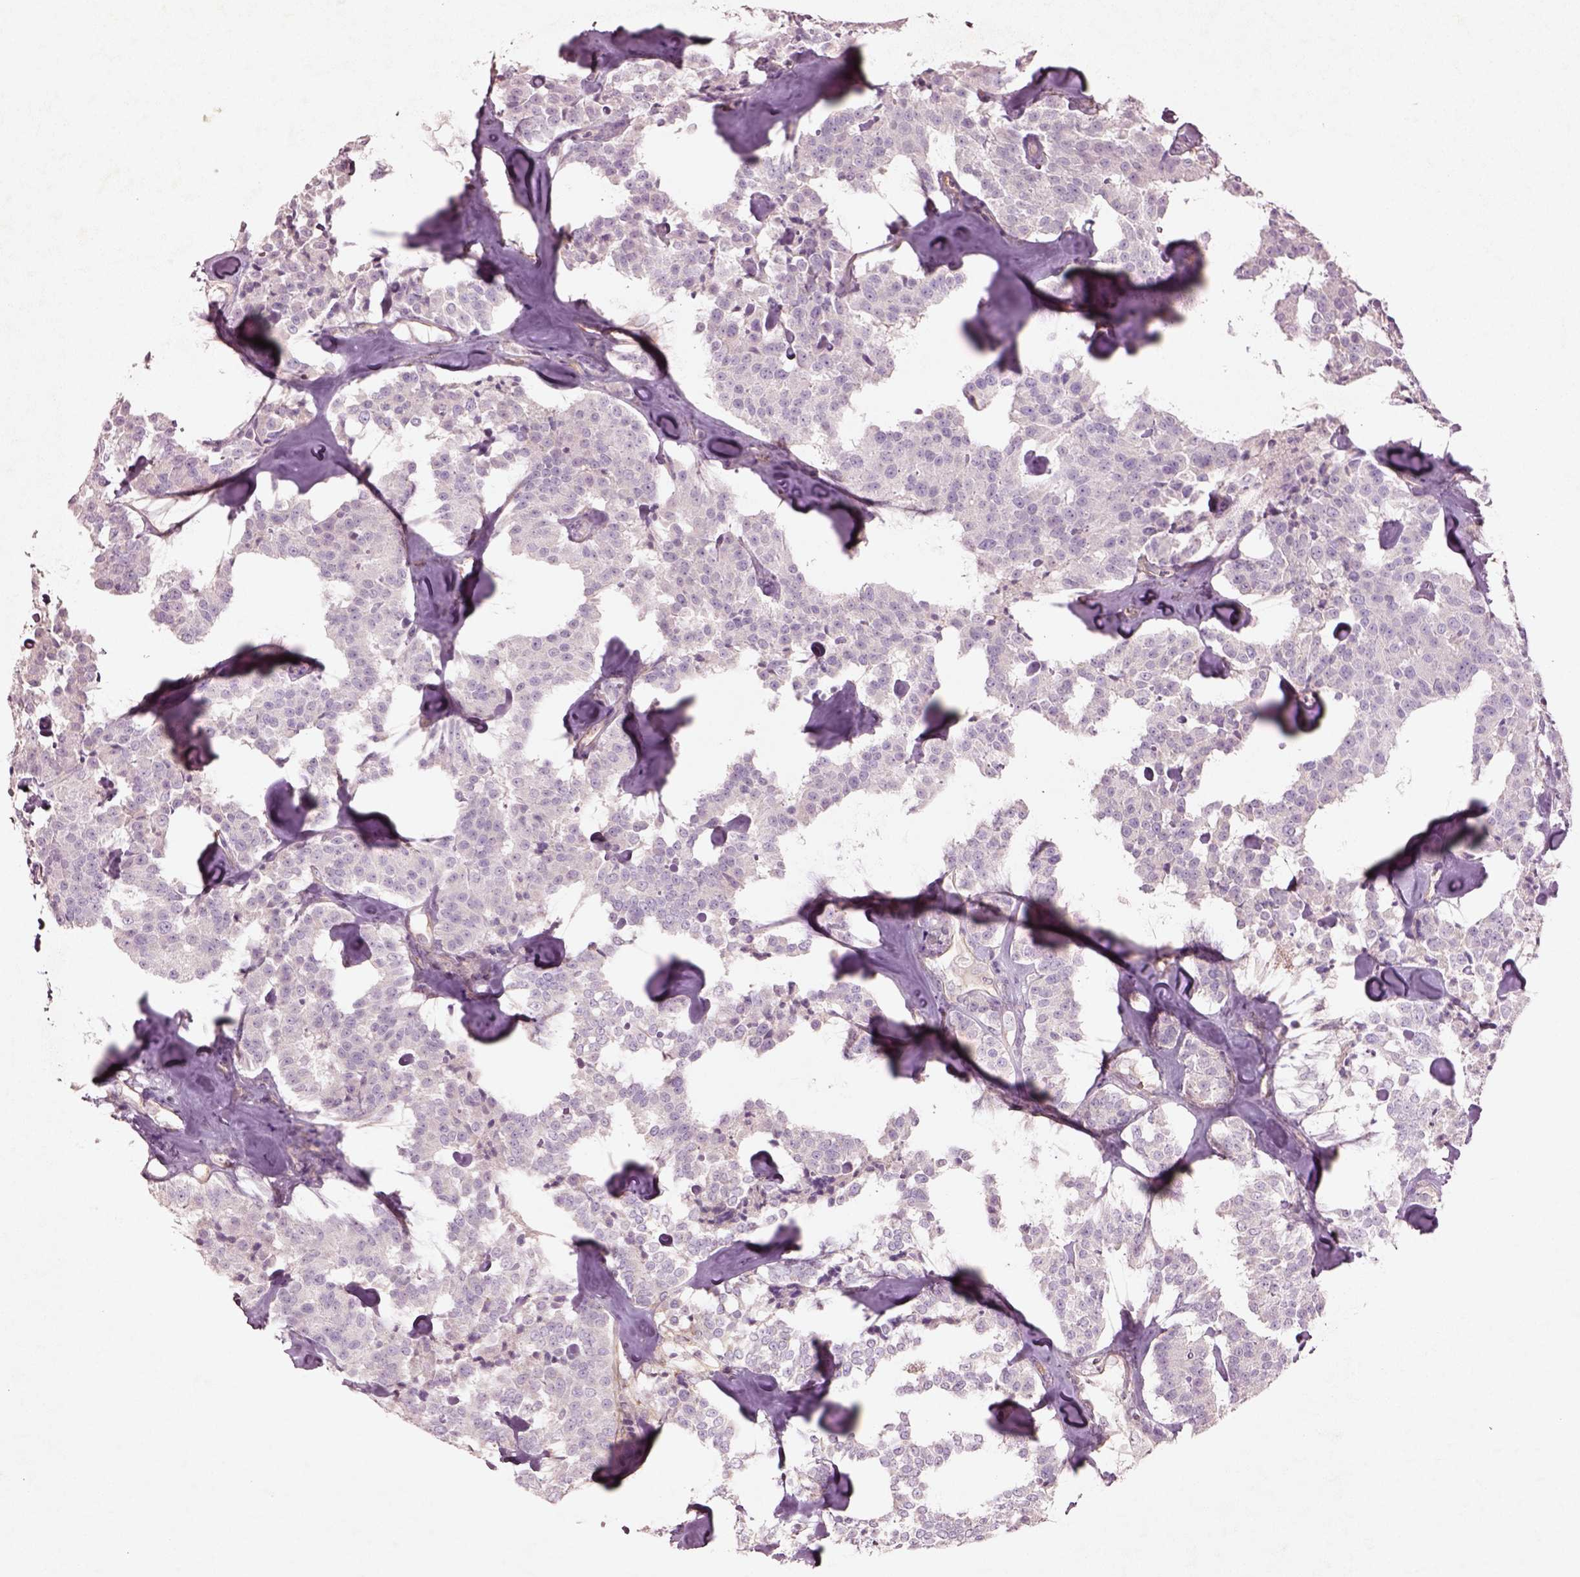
{"staining": {"intensity": "negative", "quantity": "none", "location": "none"}, "tissue": "carcinoid", "cell_type": "Tumor cells", "image_type": "cancer", "snomed": [{"axis": "morphology", "description": "Carcinoid, malignant, NOS"}, {"axis": "topography", "description": "Pancreas"}], "caption": "The histopathology image shows no staining of tumor cells in carcinoid.", "gene": "DUOXA2", "patient": {"sex": "male", "age": 41}}